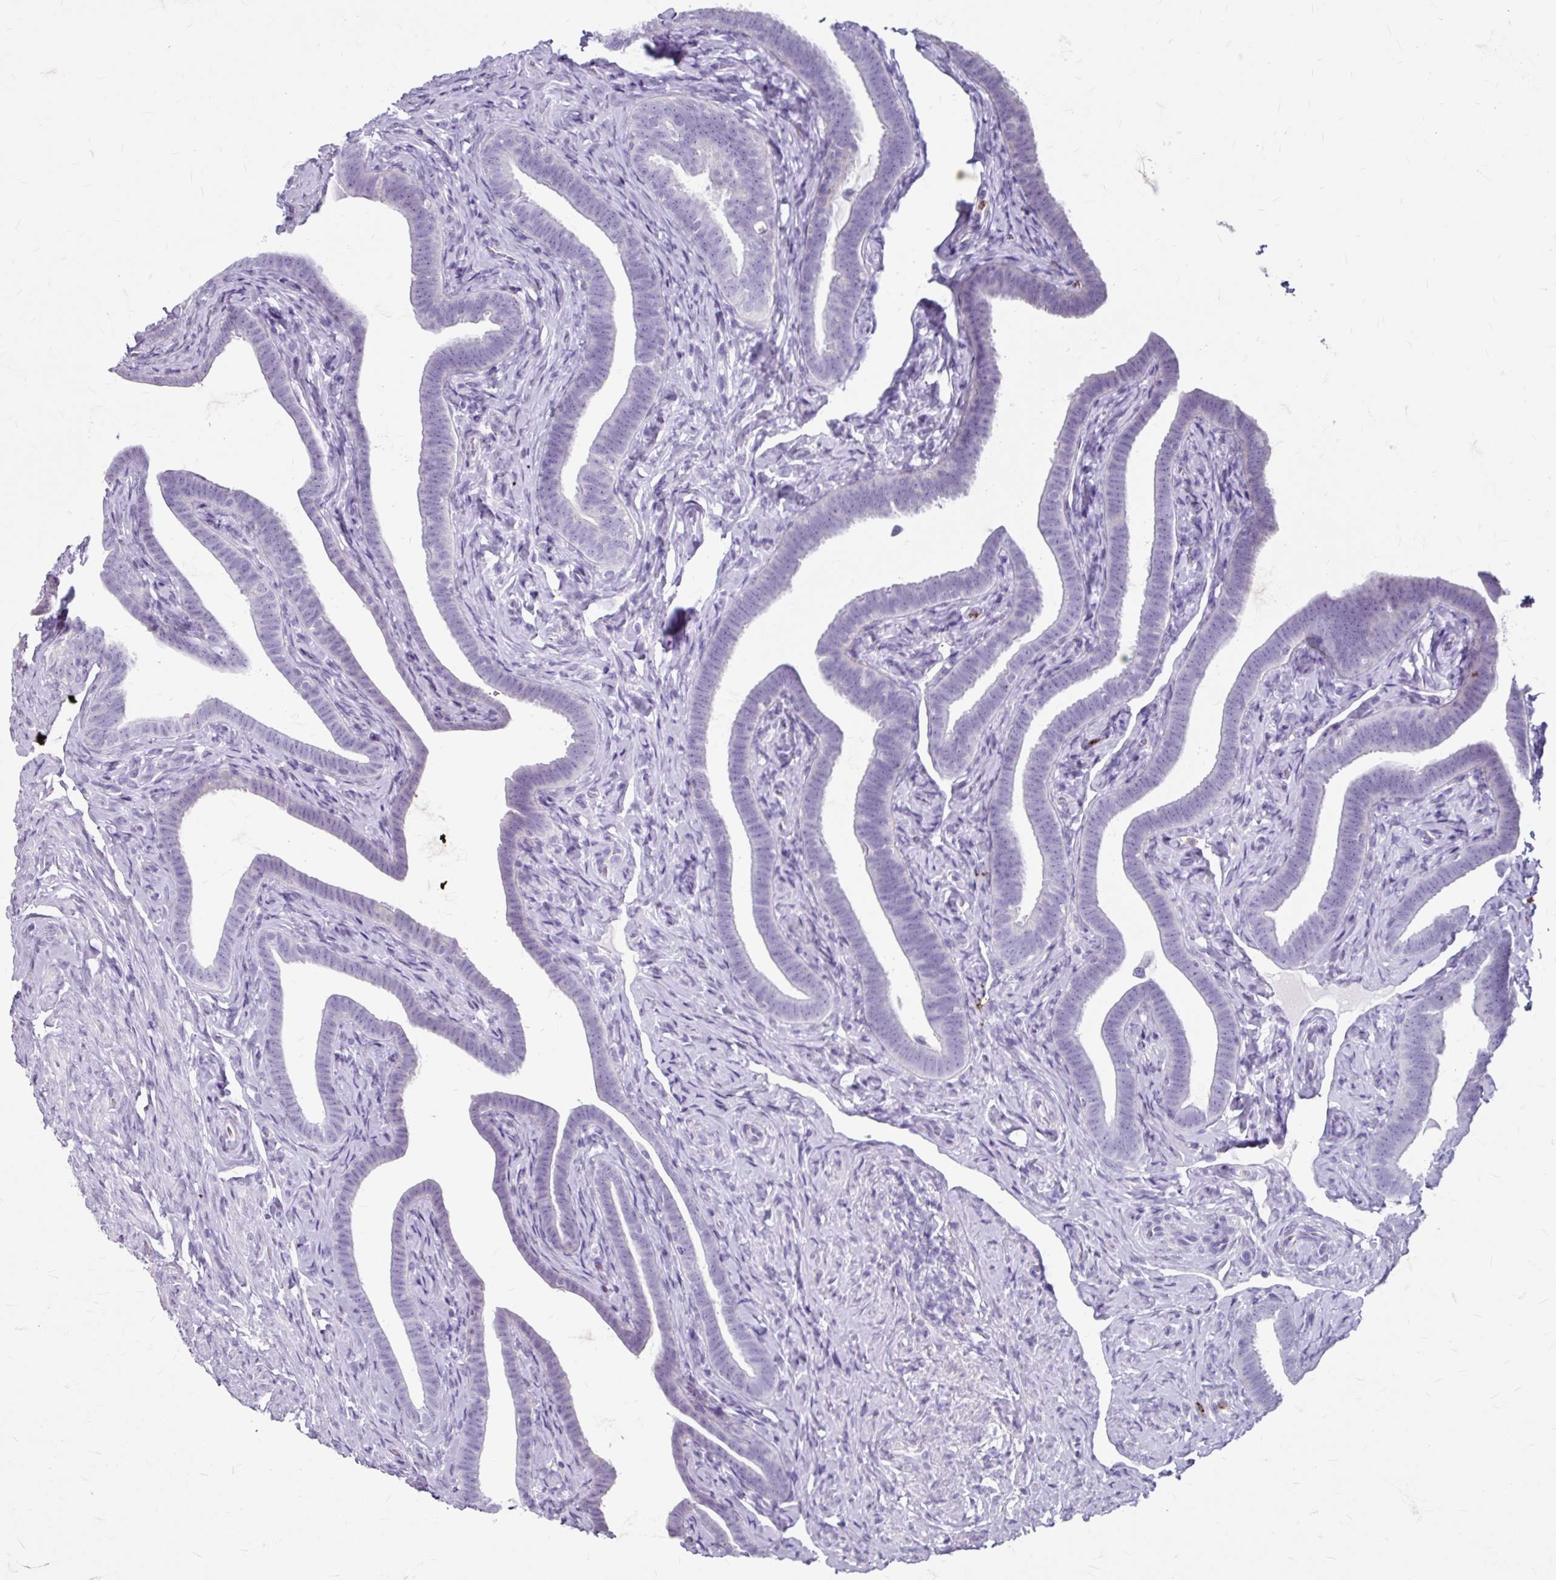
{"staining": {"intensity": "negative", "quantity": "none", "location": "none"}, "tissue": "fallopian tube", "cell_type": "Glandular cells", "image_type": "normal", "snomed": [{"axis": "morphology", "description": "Normal tissue, NOS"}, {"axis": "topography", "description": "Fallopian tube"}], "caption": "The micrograph demonstrates no staining of glandular cells in normal fallopian tube. (Brightfield microscopy of DAB IHC at high magnification).", "gene": "ANKRD1", "patient": {"sex": "female", "age": 69}}